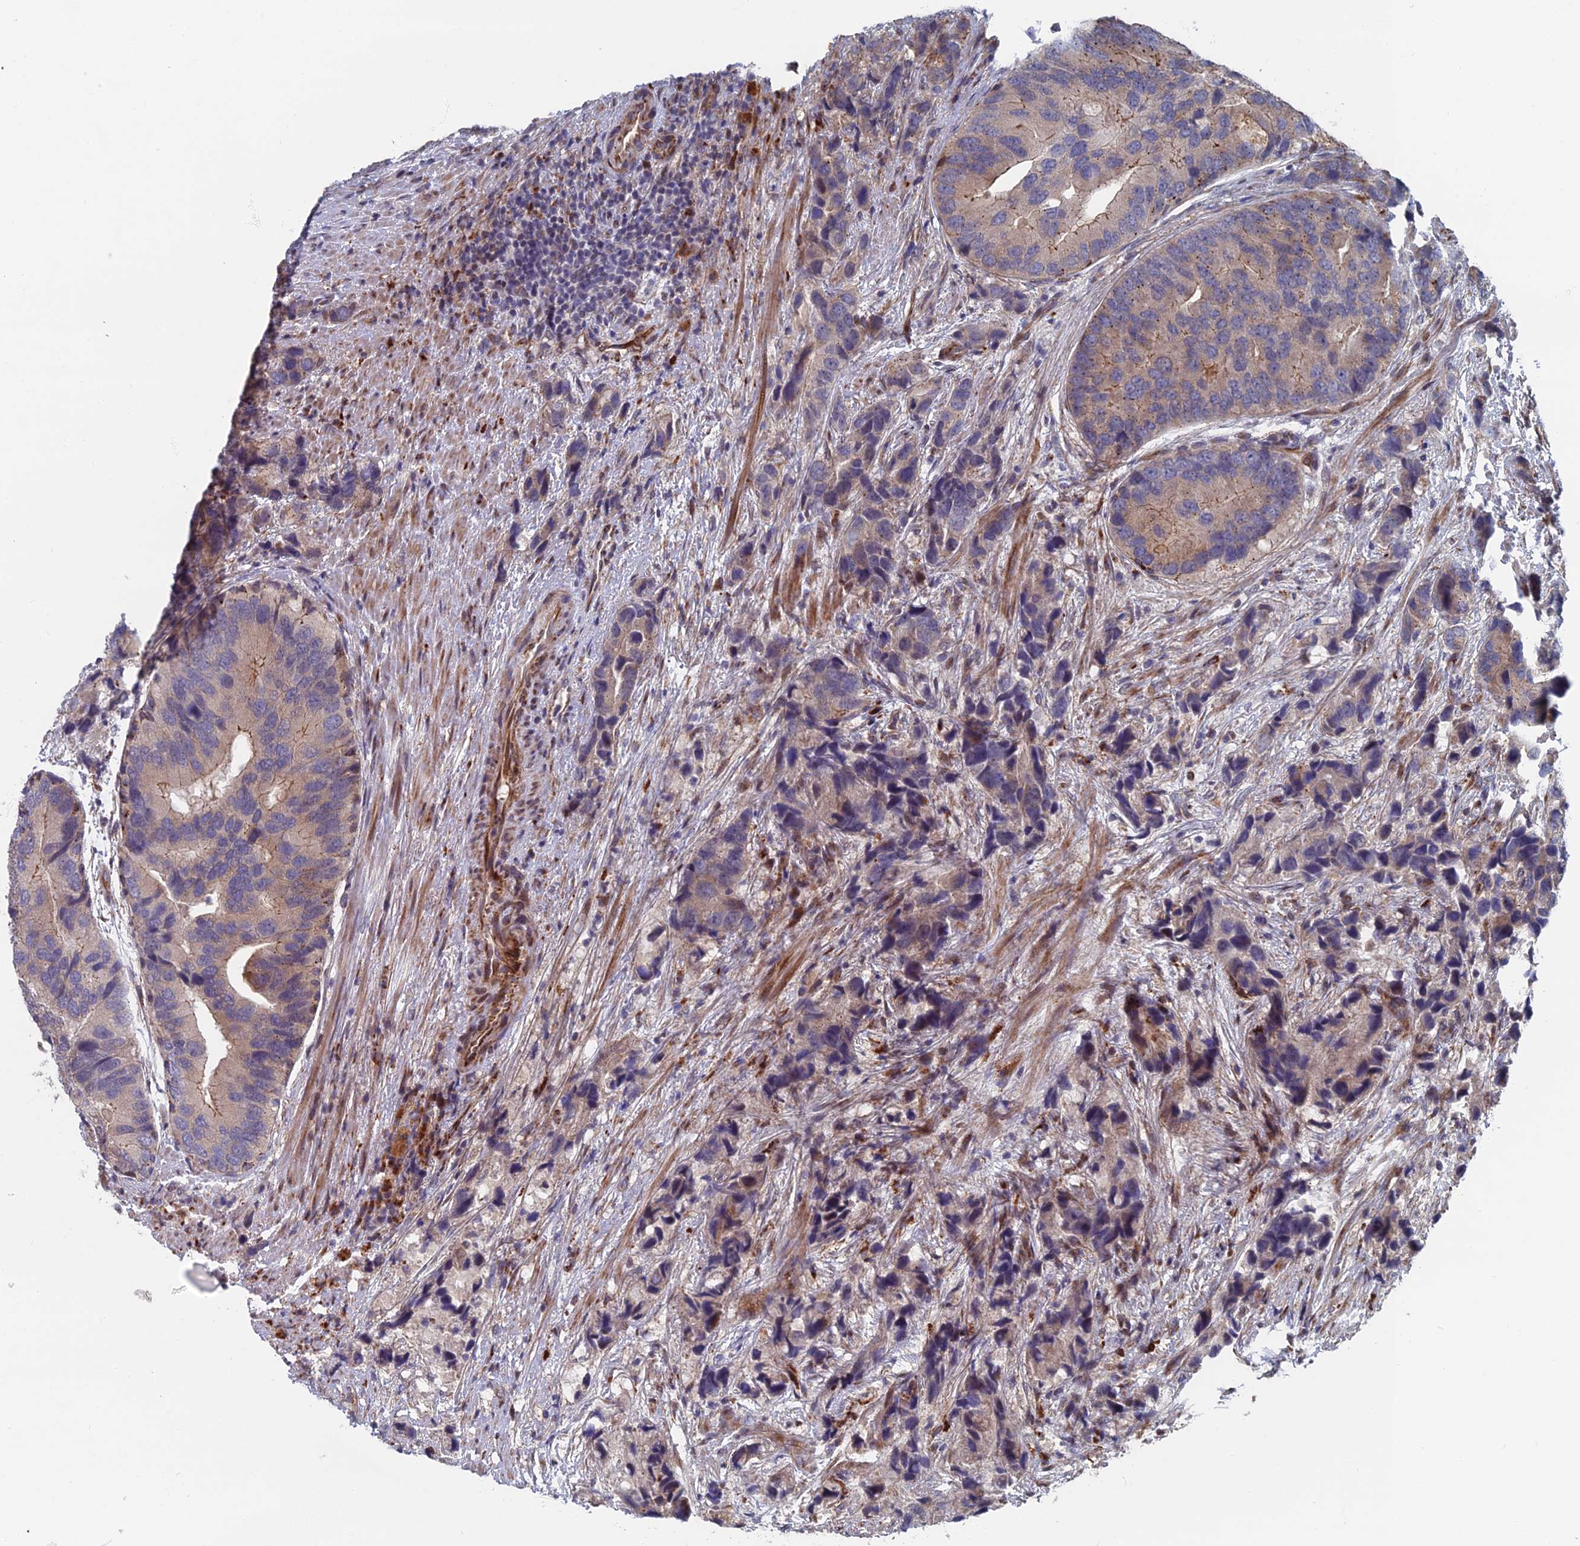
{"staining": {"intensity": "moderate", "quantity": "<25%", "location": "cytoplasmic/membranous"}, "tissue": "prostate cancer", "cell_type": "Tumor cells", "image_type": "cancer", "snomed": [{"axis": "morphology", "description": "Adenocarcinoma, High grade"}, {"axis": "topography", "description": "Prostate"}], "caption": "Human prostate adenocarcinoma (high-grade) stained with a protein marker exhibits moderate staining in tumor cells.", "gene": "GTF2IRD1", "patient": {"sex": "male", "age": 62}}